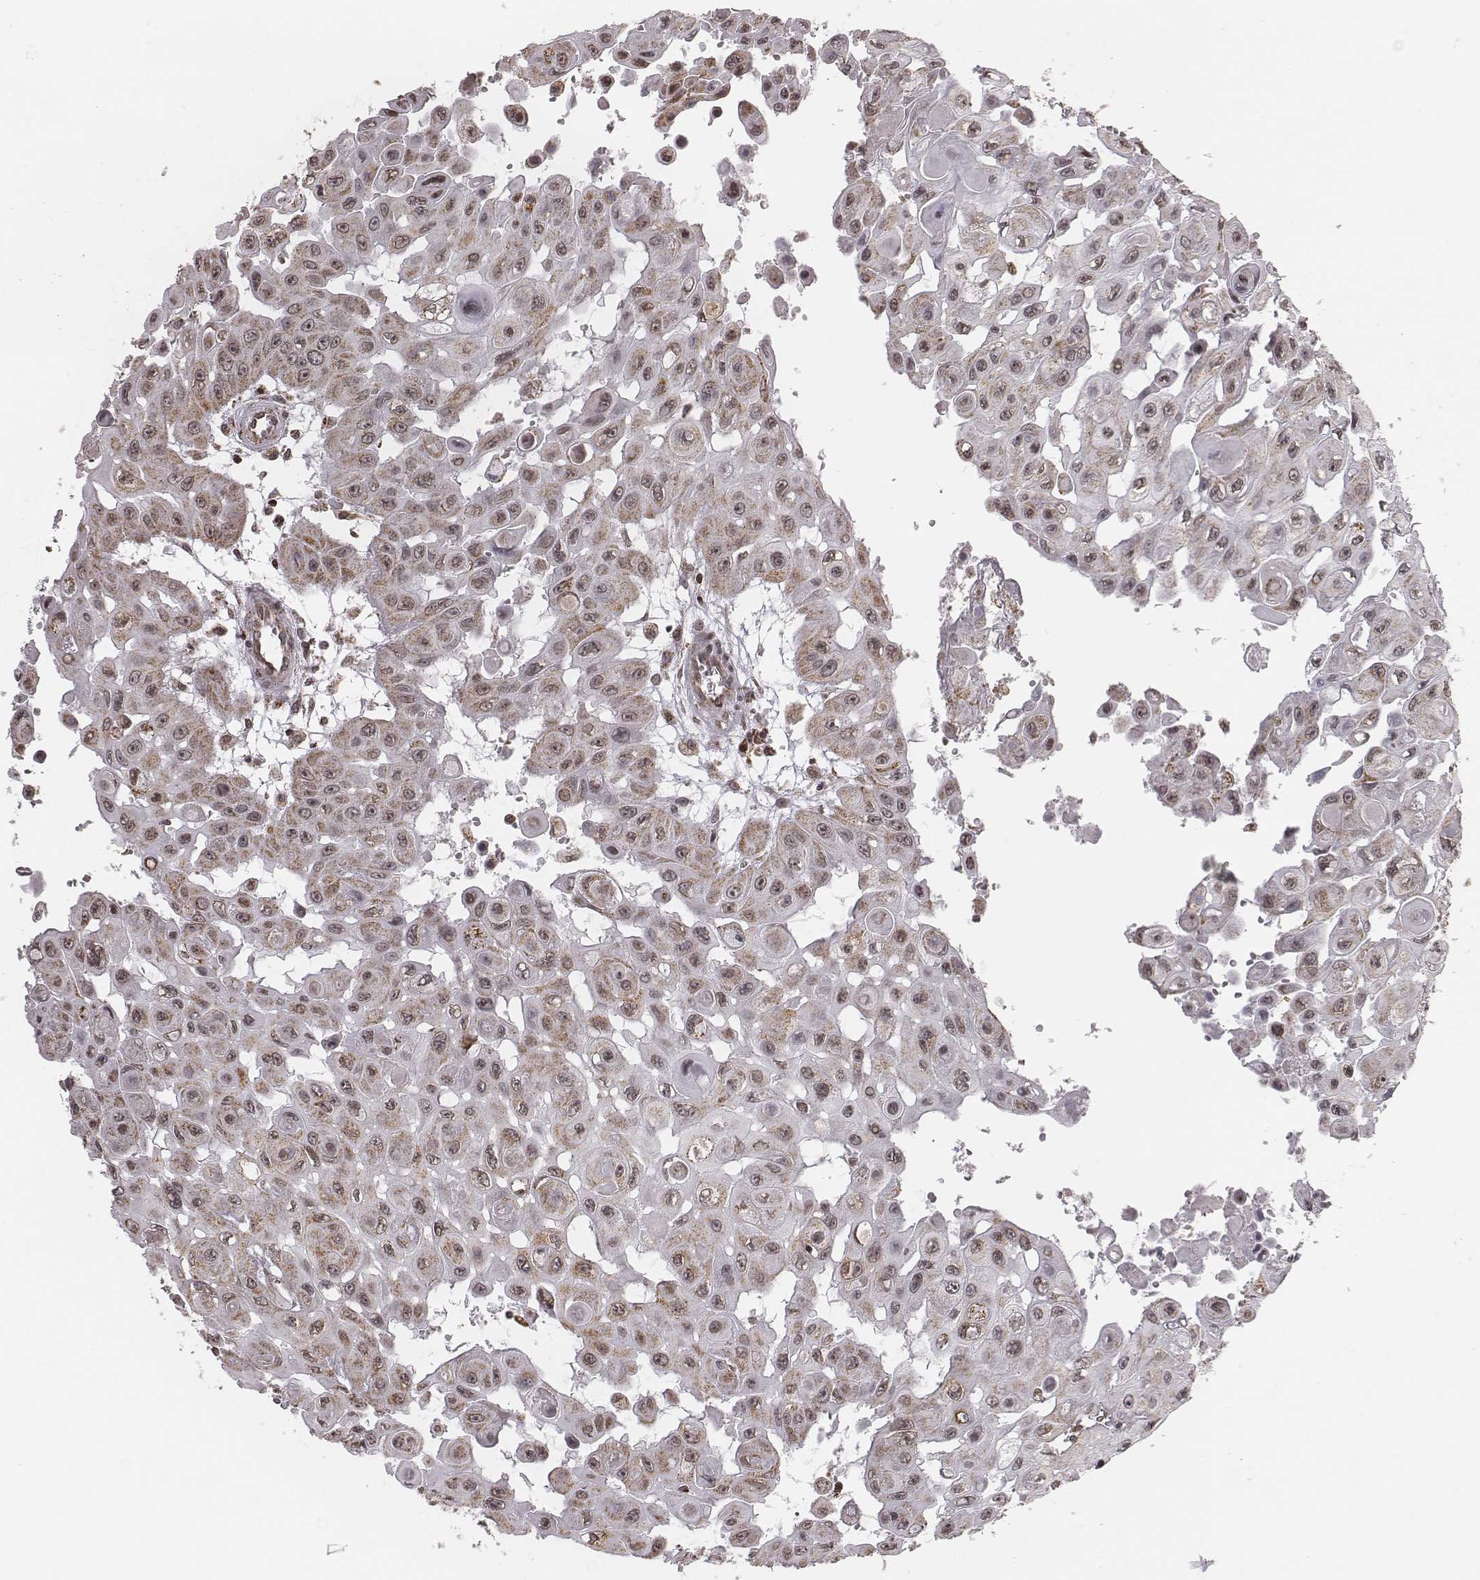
{"staining": {"intensity": "moderate", "quantity": "25%-75%", "location": "cytoplasmic/membranous"}, "tissue": "head and neck cancer", "cell_type": "Tumor cells", "image_type": "cancer", "snomed": [{"axis": "morphology", "description": "Adenocarcinoma, NOS"}, {"axis": "topography", "description": "Head-Neck"}], "caption": "Human adenocarcinoma (head and neck) stained with a brown dye exhibits moderate cytoplasmic/membranous positive expression in about 25%-75% of tumor cells.", "gene": "ACOT2", "patient": {"sex": "male", "age": 73}}